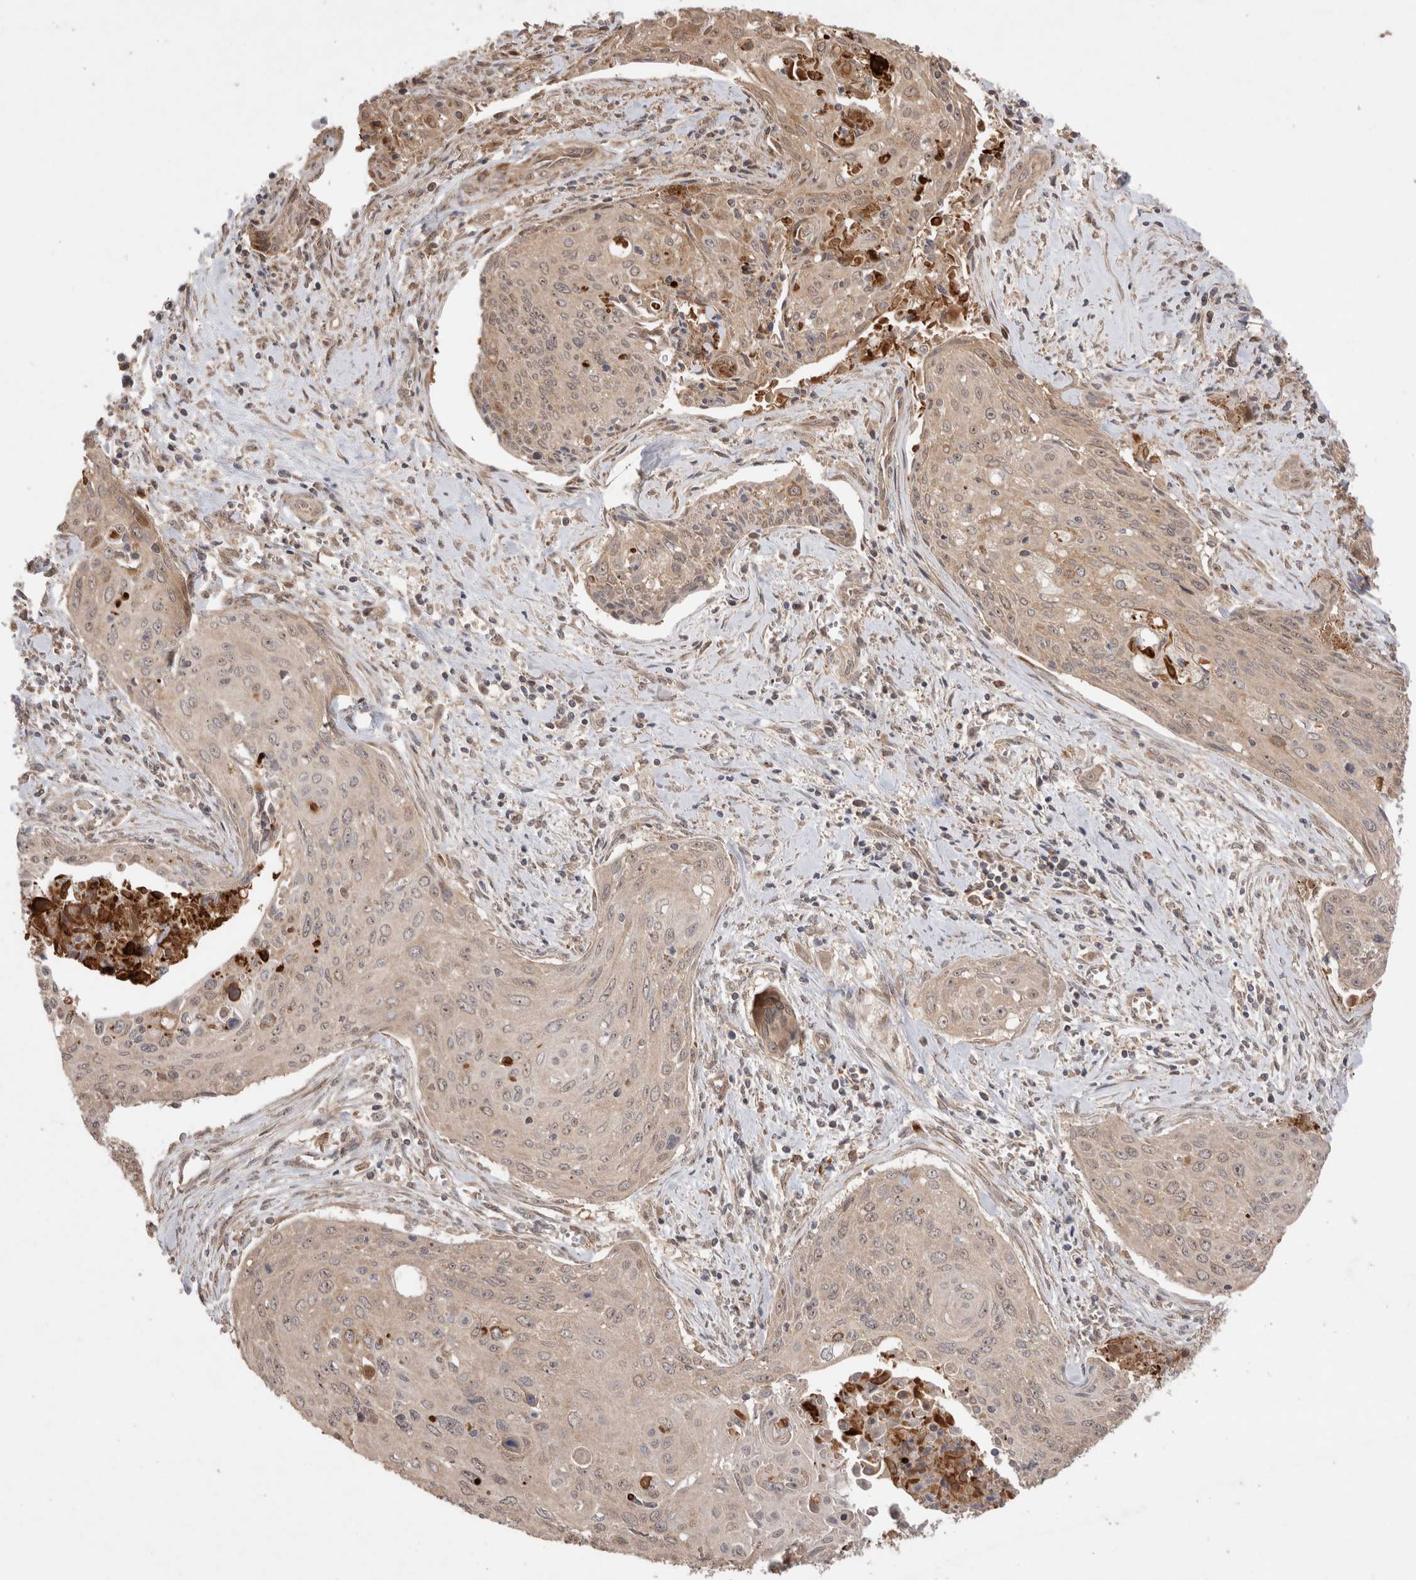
{"staining": {"intensity": "weak", "quantity": ">75%", "location": "cytoplasmic/membranous,nuclear"}, "tissue": "cervical cancer", "cell_type": "Tumor cells", "image_type": "cancer", "snomed": [{"axis": "morphology", "description": "Squamous cell carcinoma, NOS"}, {"axis": "topography", "description": "Cervix"}], "caption": "Protein analysis of cervical cancer tissue demonstrates weak cytoplasmic/membranous and nuclear staining in approximately >75% of tumor cells. The protein is stained brown, and the nuclei are stained in blue (DAB IHC with brightfield microscopy, high magnification).", "gene": "FAM221A", "patient": {"sex": "female", "age": 55}}